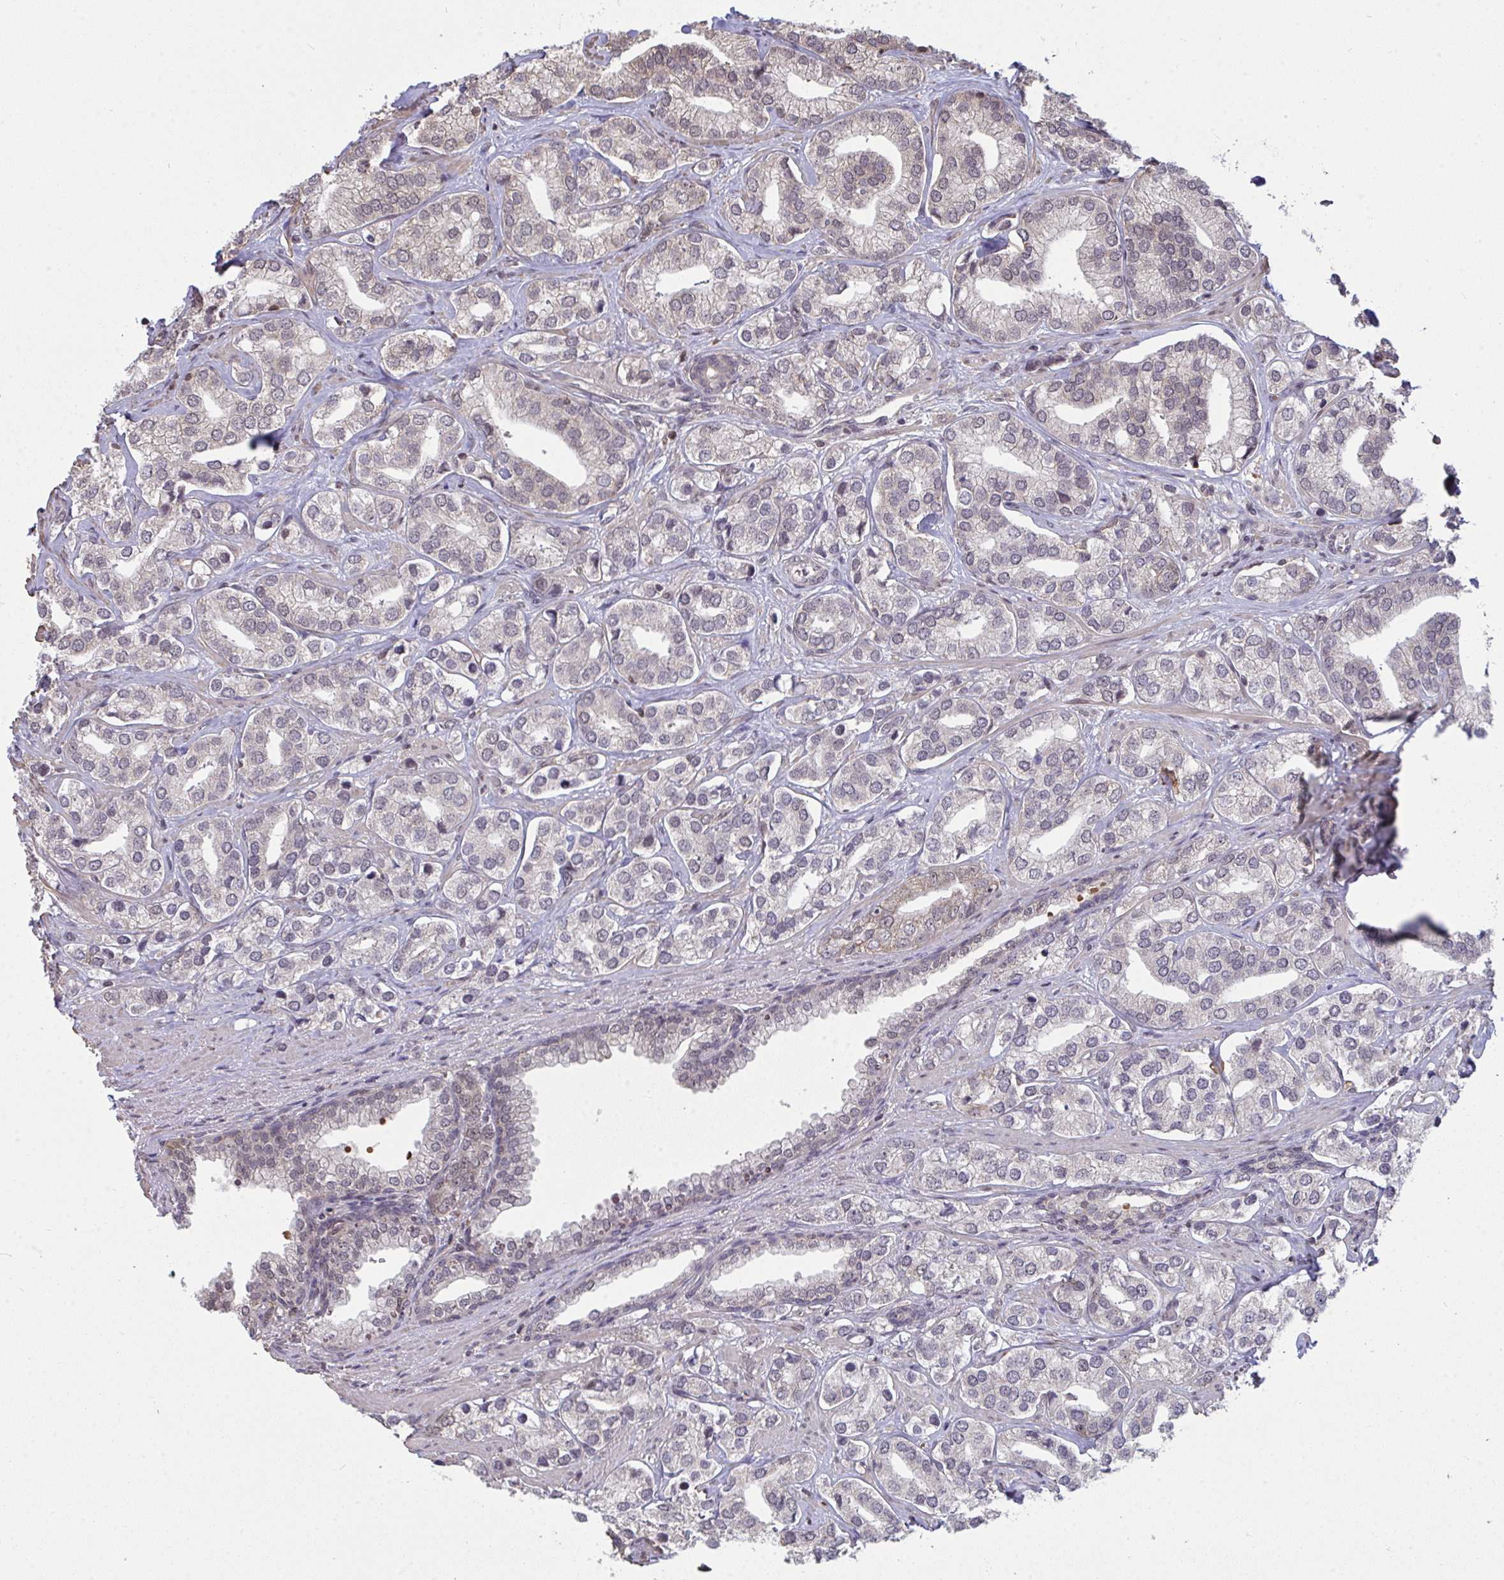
{"staining": {"intensity": "weak", "quantity": "<25%", "location": "cytoplasmic/membranous"}, "tissue": "prostate cancer", "cell_type": "Tumor cells", "image_type": "cancer", "snomed": [{"axis": "morphology", "description": "Adenocarcinoma, High grade"}, {"axis": "topography", "description": "Prostate"}], "caption": "Immunohistochemistry (IHC) photomicrograph of neoplastic tissue: prostate high-grade adenocarcinoma stained with DAB (3,3'-diaminobenzidine) exhibits no significant protein positivity in tumor cells.", "gene": "SAP30", "patient": {"sex": "male", "age": 58}}